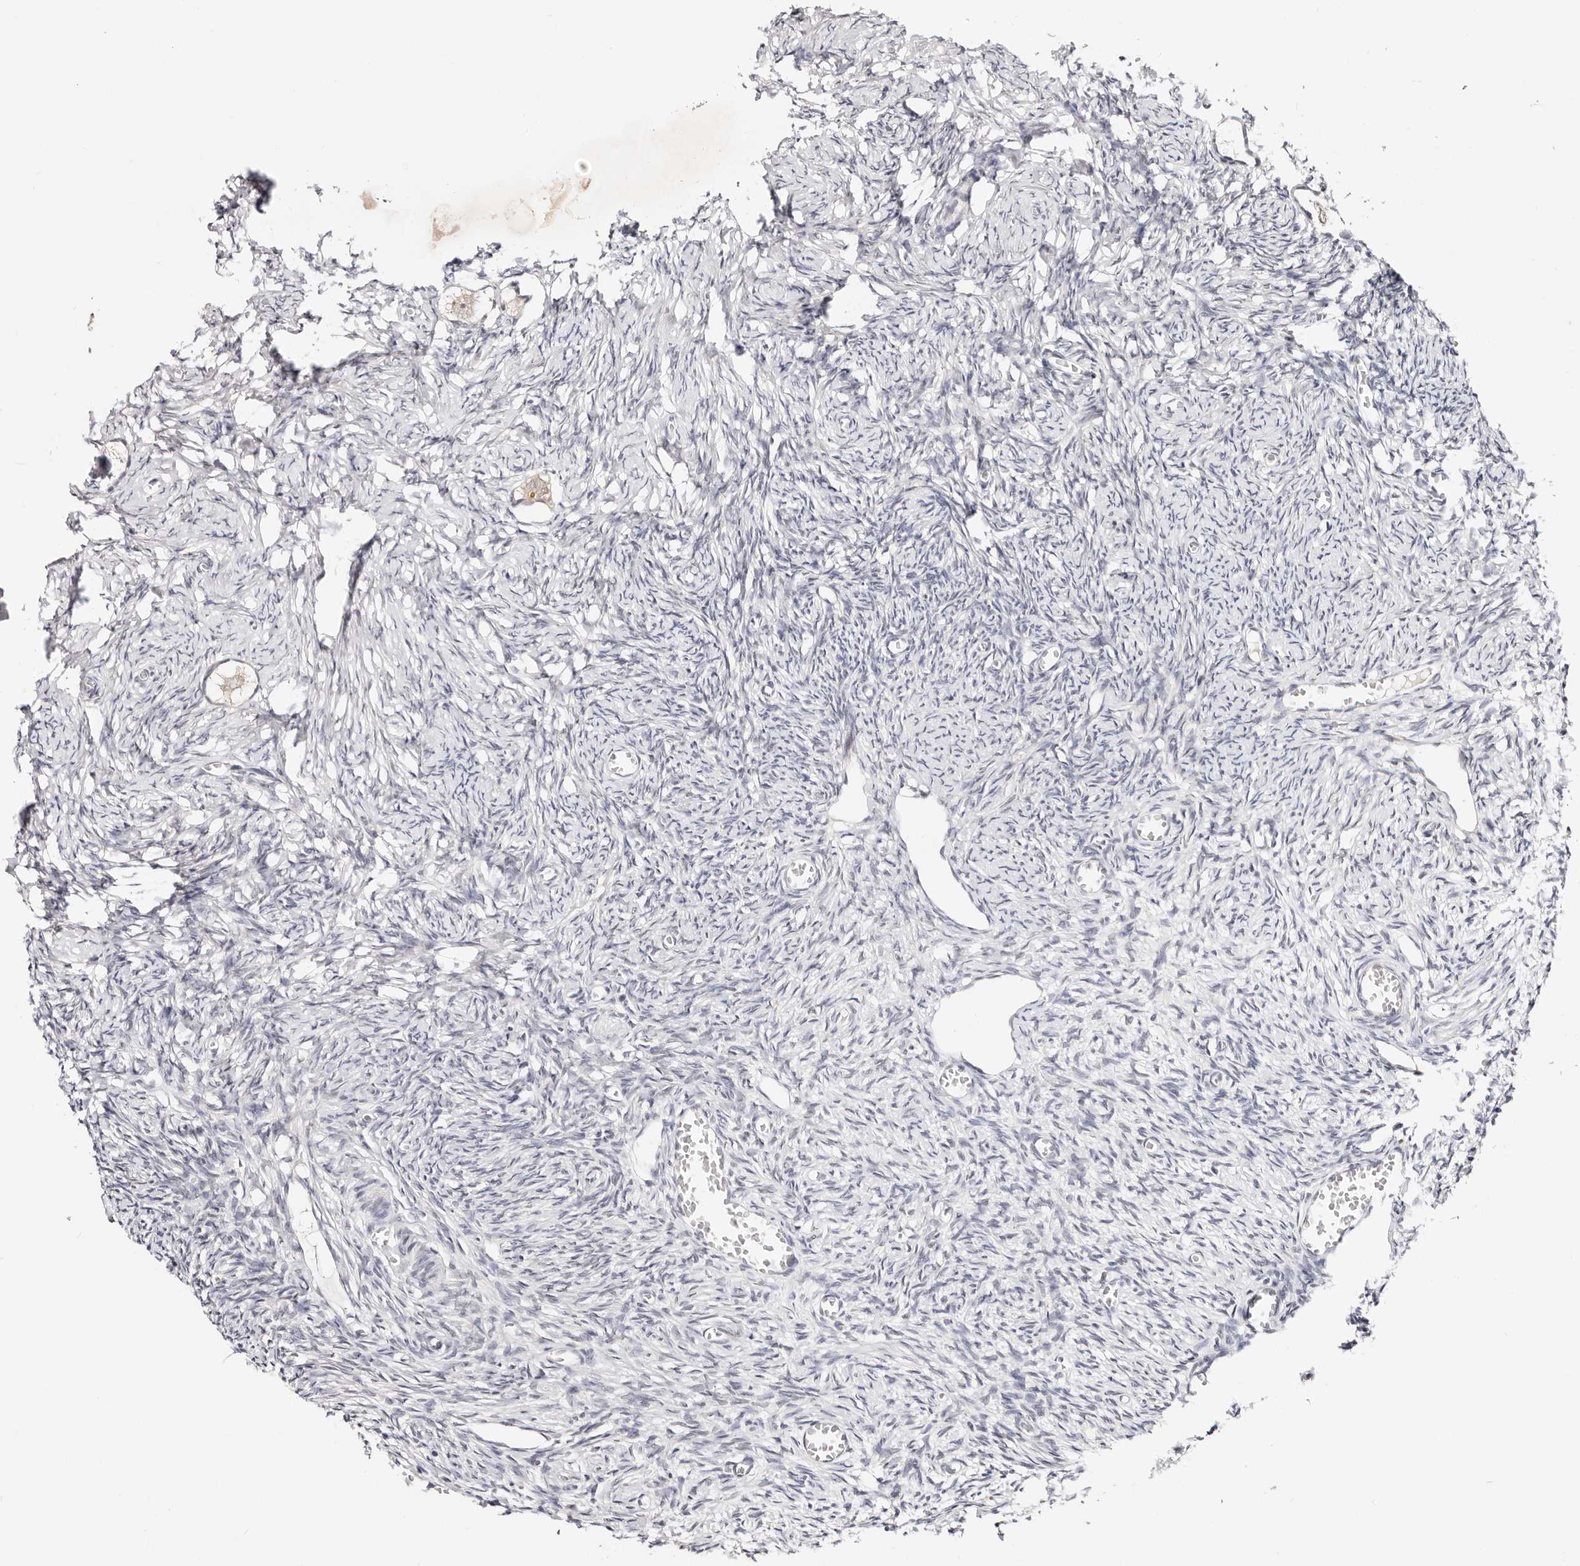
{"staining": {"intensity": "negative", "quantity": "none", "location": "none"}, "tissue": "ovary", "cell_type": "Follicle cells", "image_type": "normal", "snomed": [{"axis": "morphology", "description": "Normal tissue, NOS"}, {"axis": "topography", "description": "Ovary"}], "caption": "This image is of unremarkable ovary stained with immunohistochemistry (IHC) to label a protein in brown with the nuclei are counter-stained blue. There is no expression in follicle cells.", "gene": "VIPAS39", "patient": {"sex": "female", "age": 27}}